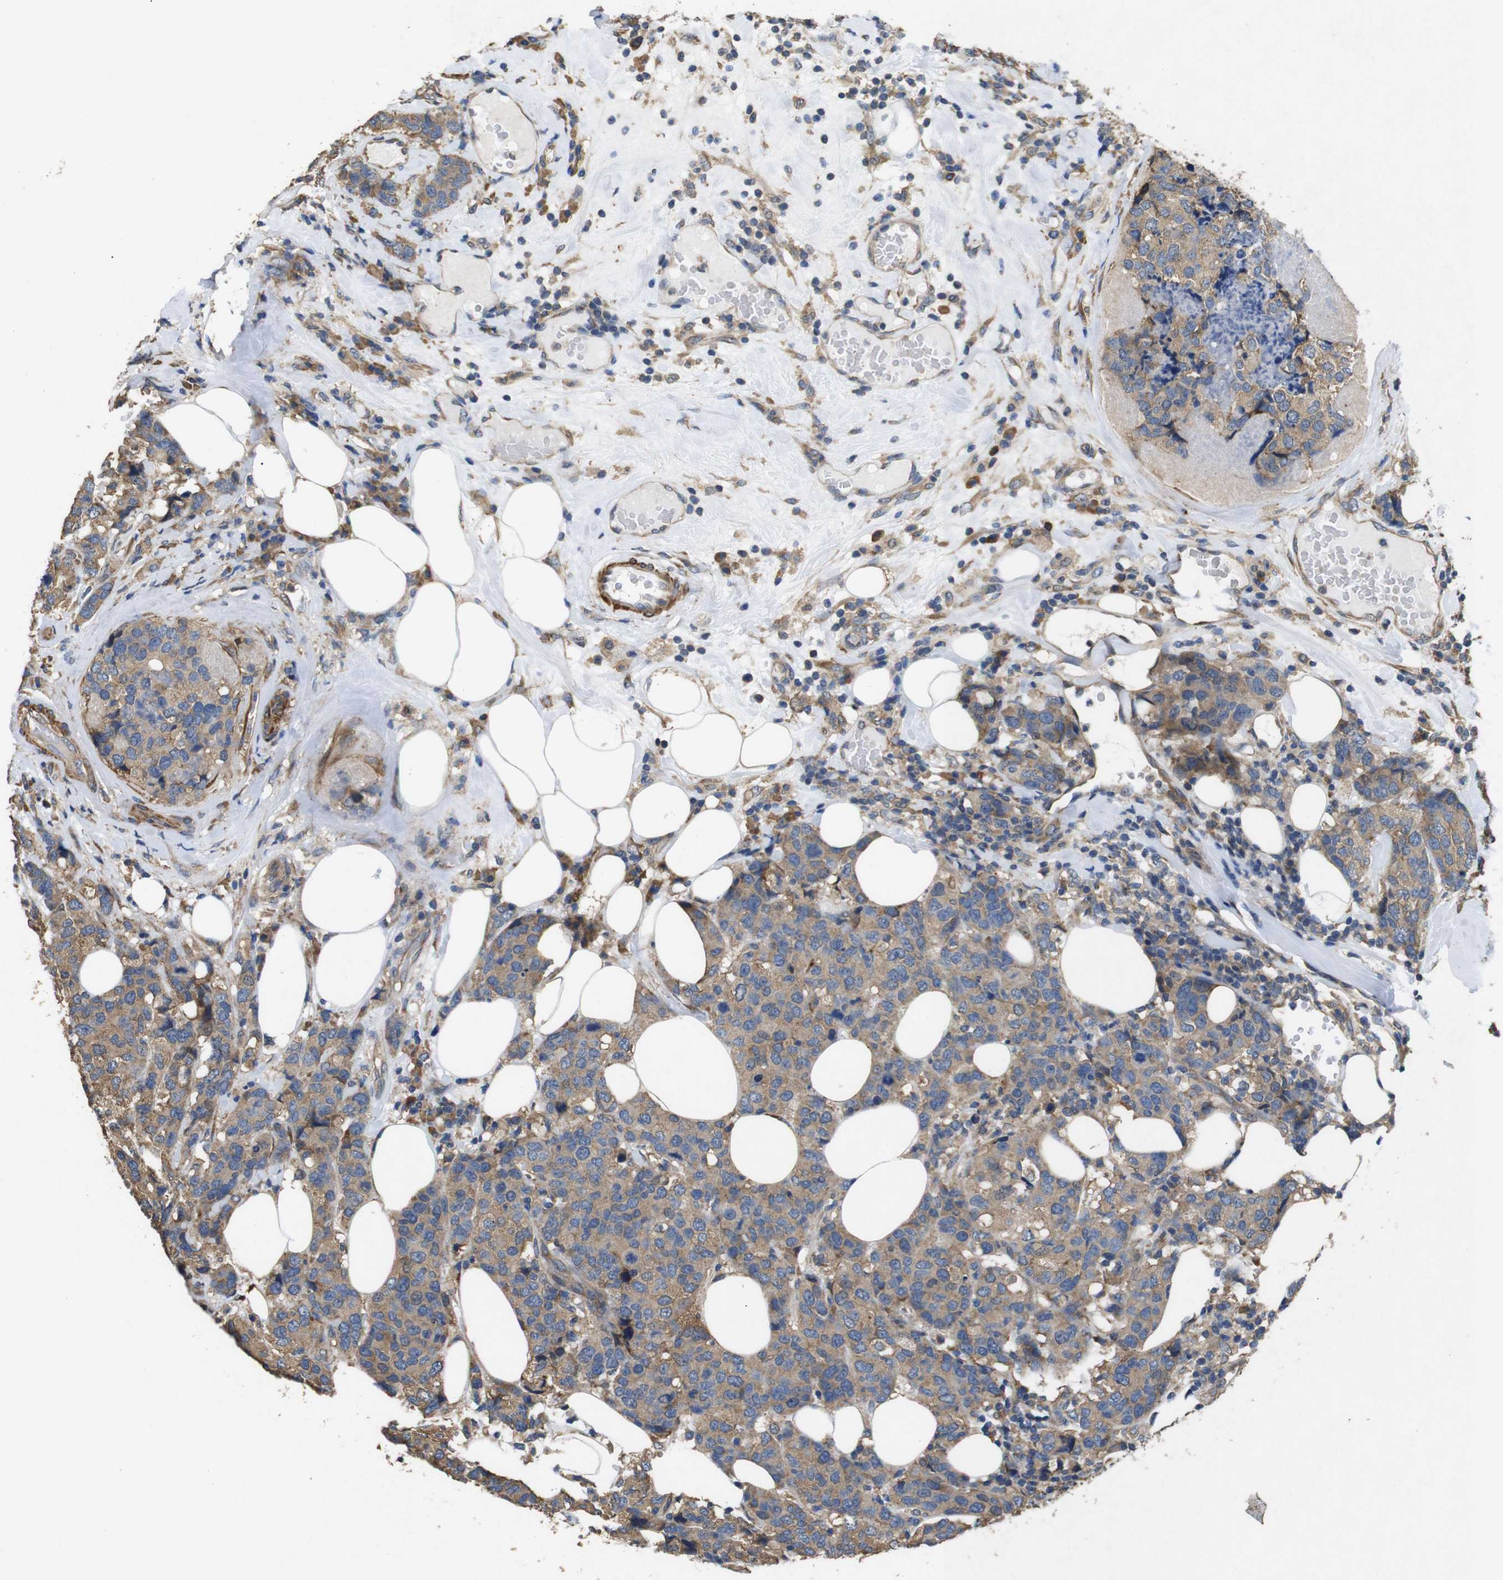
{"staining": {"intensity": "moderate", "quantity": ">75%", "location": "cytoplasmic/membranous"}, "tissue": "breast cancer", "cell_type": "Tumor cells", "image_type": "cancer", "snomed": [{"axis": "morphology", "description": "Lobular carcinoma"}, {"axis": "topography", "description": "Breast"}], "caption": "Tumor cells exhibit medium levels of moderate cytoplasmic/membranous staining in about >75% of cells in human breast cancer.", "gene": "BNIP3", "patient": {"sex": "female", "age": 59}}